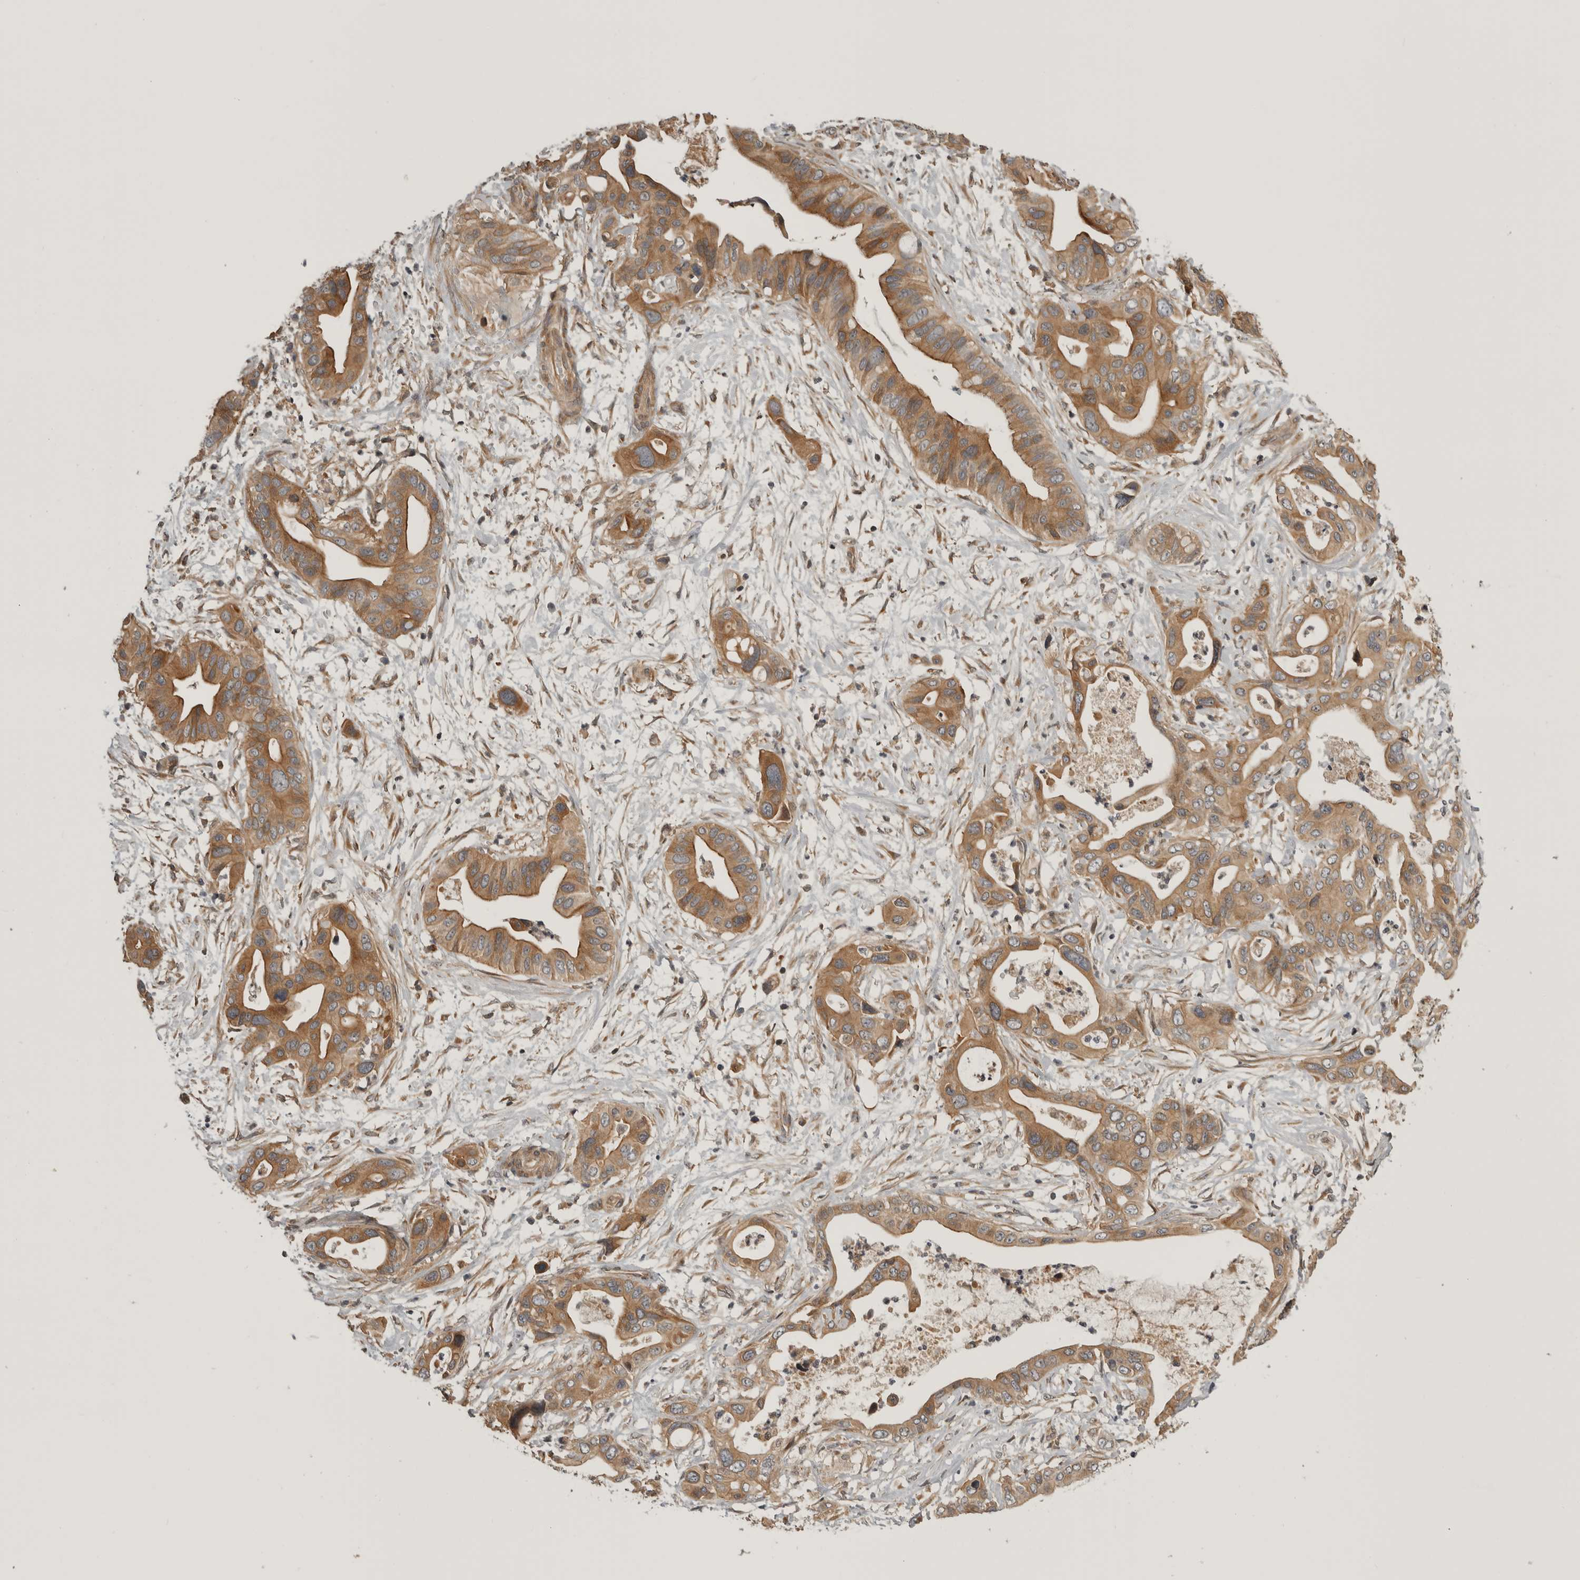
{"staining": {"intensity": "moderate", "quantity": ">75%", "location": "cytoplasmic/membranous"}, "tissue": "pancreatic cancer", "cell_type": "Tumor cells", "image_type": "cancer", "snomed": [{"axis": "morphology", "description": "Adenocarcinoma, NOS"}, {"axis": "topography", "description": "Pancreas"}], "caption": "The immunohistochemical stain shows moderate cytoplasmic/membranous expression in tumor cells of pancreatic cancer (adenocarcinoma) tissue.", "gene": "CUEDC1", "patient": {"sex": "male", "age": 66}}